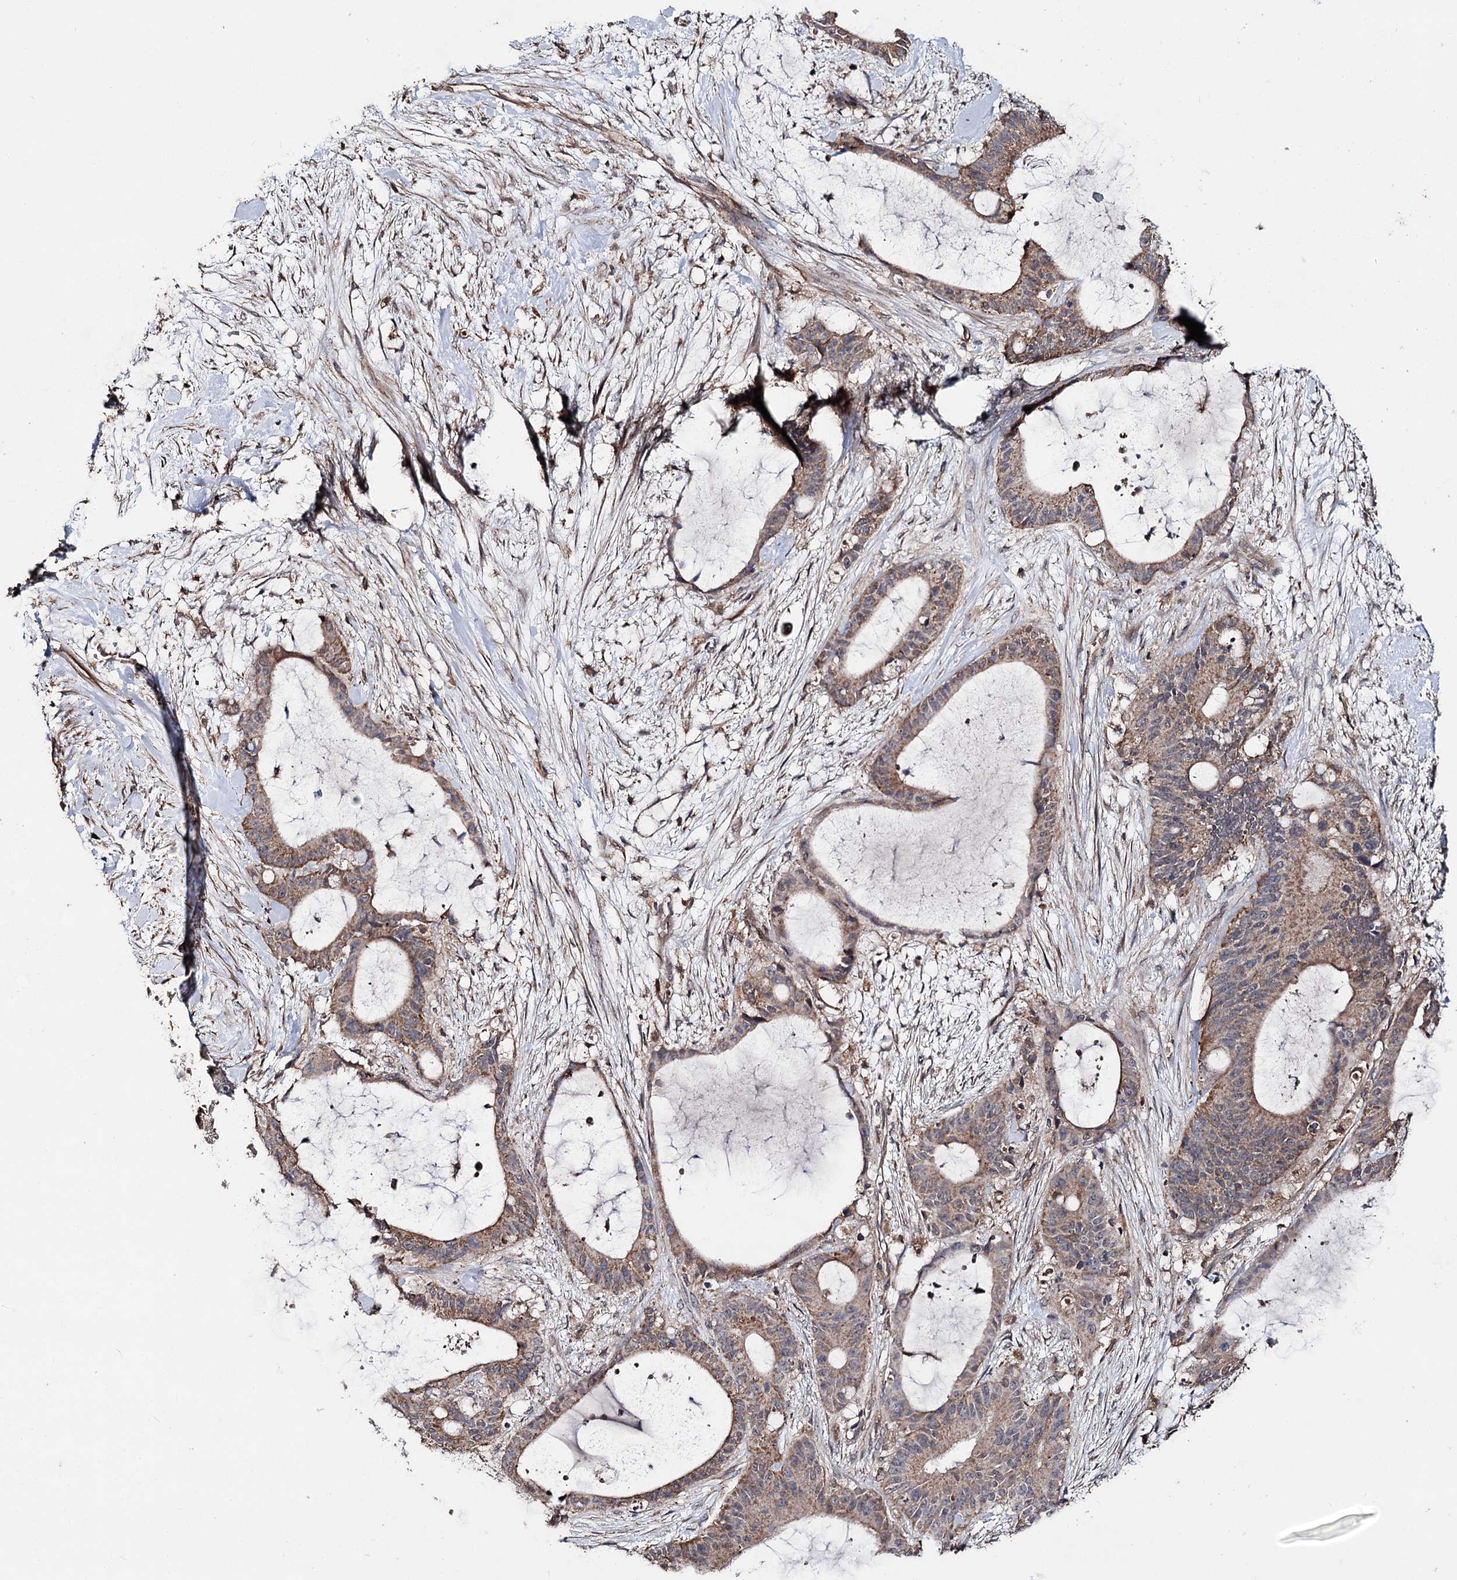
{"staining": {"intensity": "moderate", "quantity": ">75%", "location": "cytoplasmic/membranous"}, "tissue": "liver cancer", "cell_type": "Tumor cells", "image_type": "cancer", "snomed": [{"axis": "morphology", "description": "Normal tissue, NOS"}, {"axis": "morphology", "description": "Cholangiocarcinoma"}, {"axis": "topography", "description": "Liver"}, {"axis": "topography", "description": "Peripheral nerve tissue"}], "caption": "A high-resolution photomicrograph shows immunohistochemistry (IHC) staining of cholangiocarcinoma (liver), which displays moderate cytoplasmic/membranous staining in about >75% of tumor cells.", "gene": "MINDY3", "patient": {"sex": "female", "age": 73}}